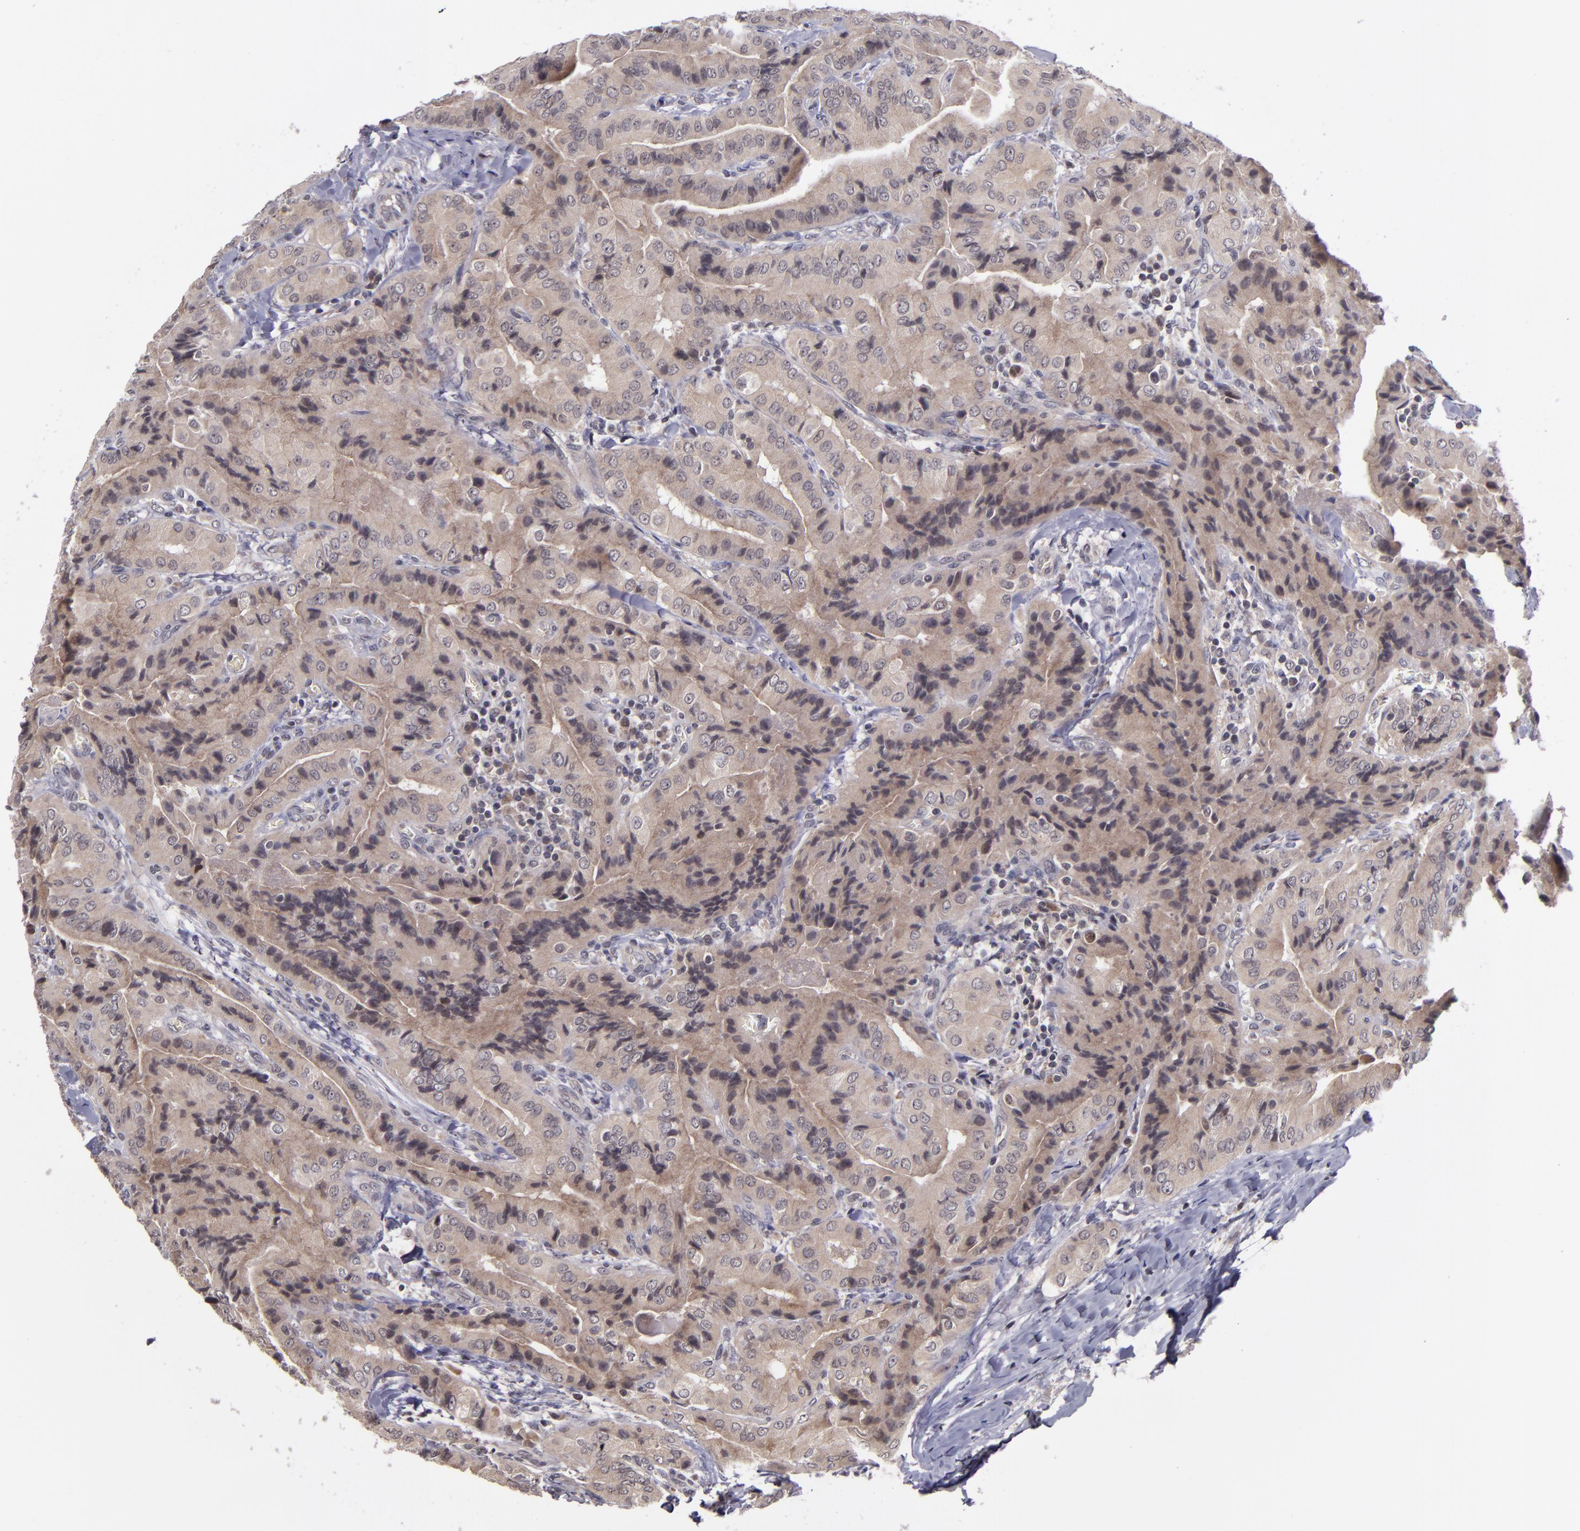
{"staining": {"intensity": "moderate", "quantity": "25%-75%", "location": "cytoplasmic/membranous,nuclear"}, "tissue": "thyroid cancer", "cell_type": "Tumor cells", "image_type": "cancer", "snomed": [{"axis": "morphology", "description": "Papillary adenocarcinoma, NOS"}, {"axis": "topography", "description": "Thyroid gland"}], "caption": "Immunohistochemistry (DAB (3,3'-diaminobenzidine)) staining of human thyroid papillary adenocarcinoma demonstrates moderate cytoplasmic/membranous and nuclear protein positivity in approximately 25%-75% of tumor cells.", "gene": "CDC7", "patient": {"sex": "female", "age": 71}}